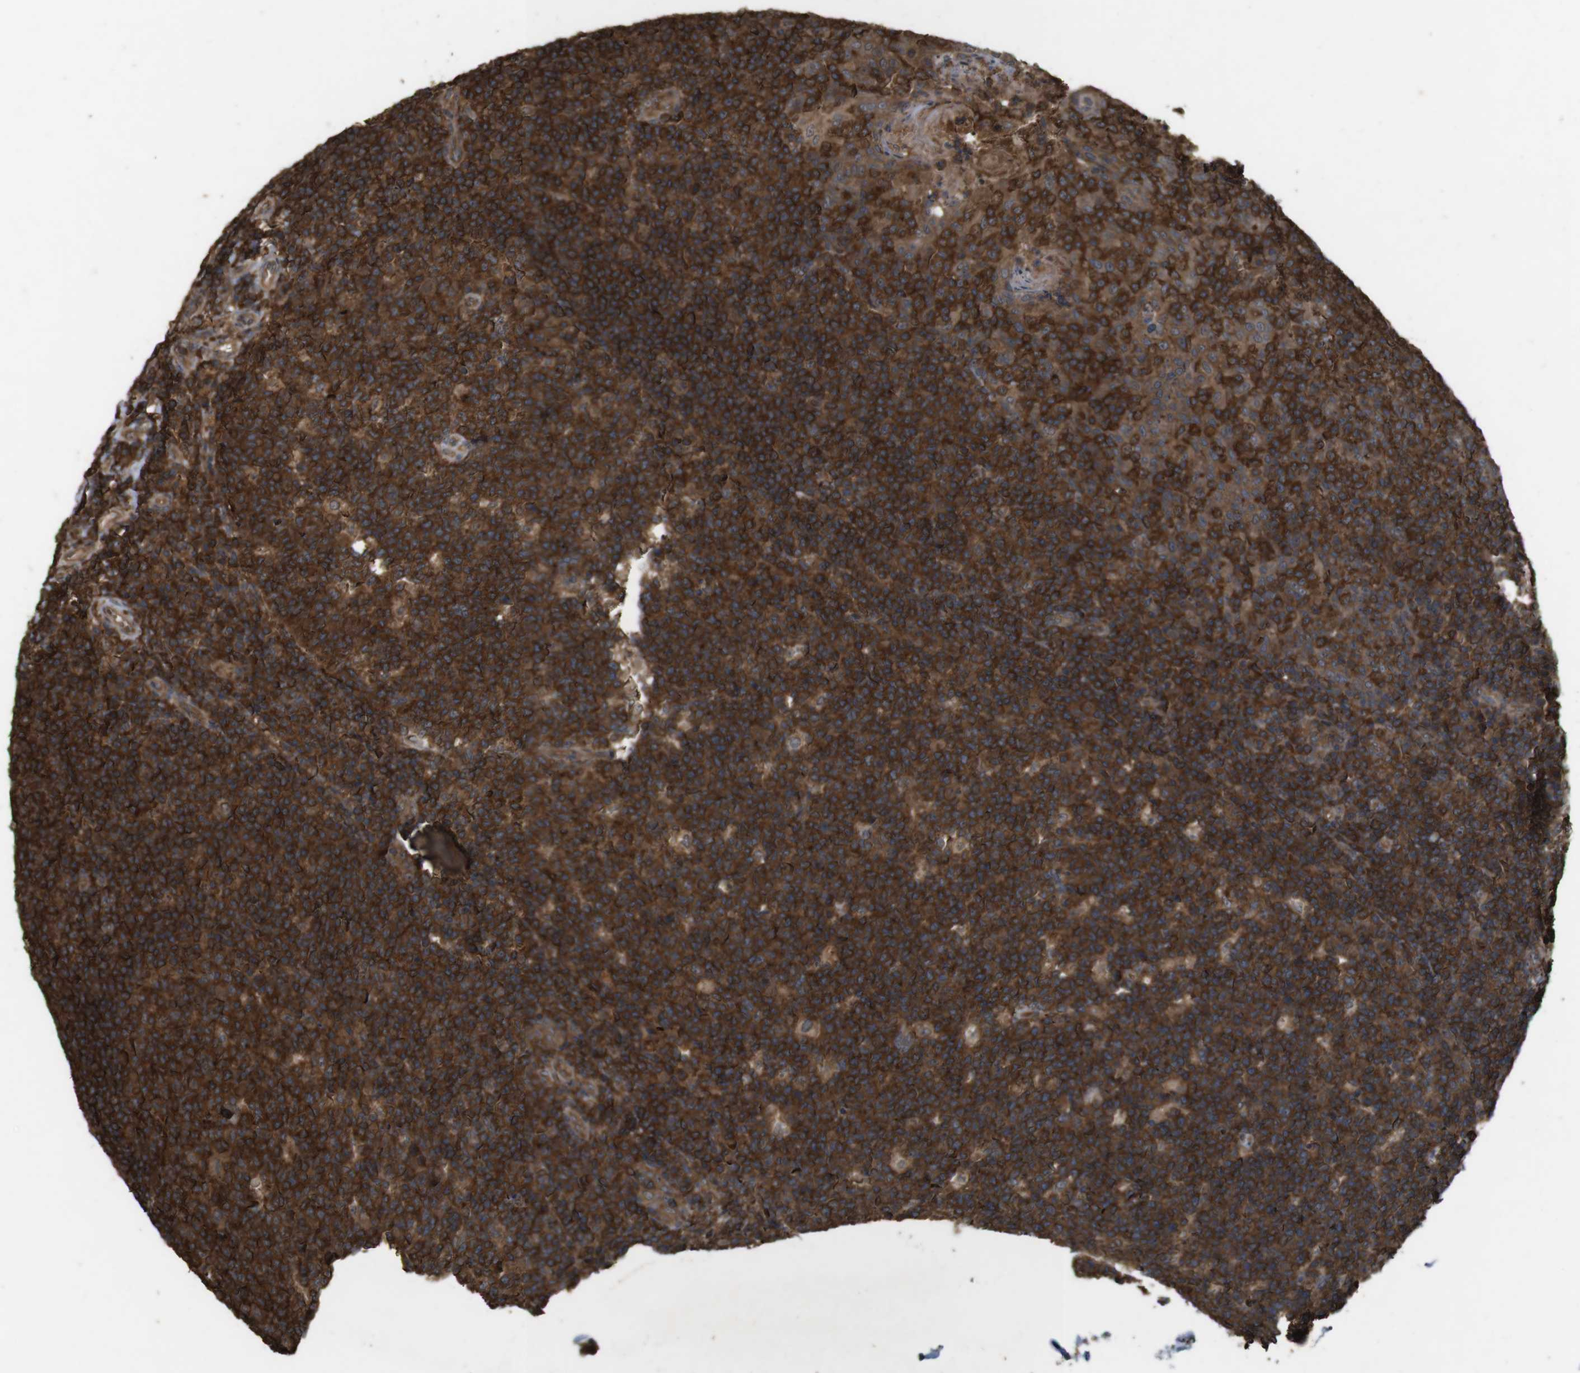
{"staining": {"intensity": "strong", "quantity": ">75%", "location": "cytoplasmic/membranous"}, "tissue": "tonsil", "cell_type": "Germinal center cells", "image_type": "normal", "snomed": [{"axis": "morphology", "description": "Normal tissue, NOS"}, {"axis": "topography", "description": "Tonsil"}], "caption": "Immunohistochemical staining of normal human tonsil displays high levels of strong cytoplasmic/membranous expression in approximately >75% of germinal center cells.", "gene": "BAG4", "patient": {"sex": "male", "age": 17}}